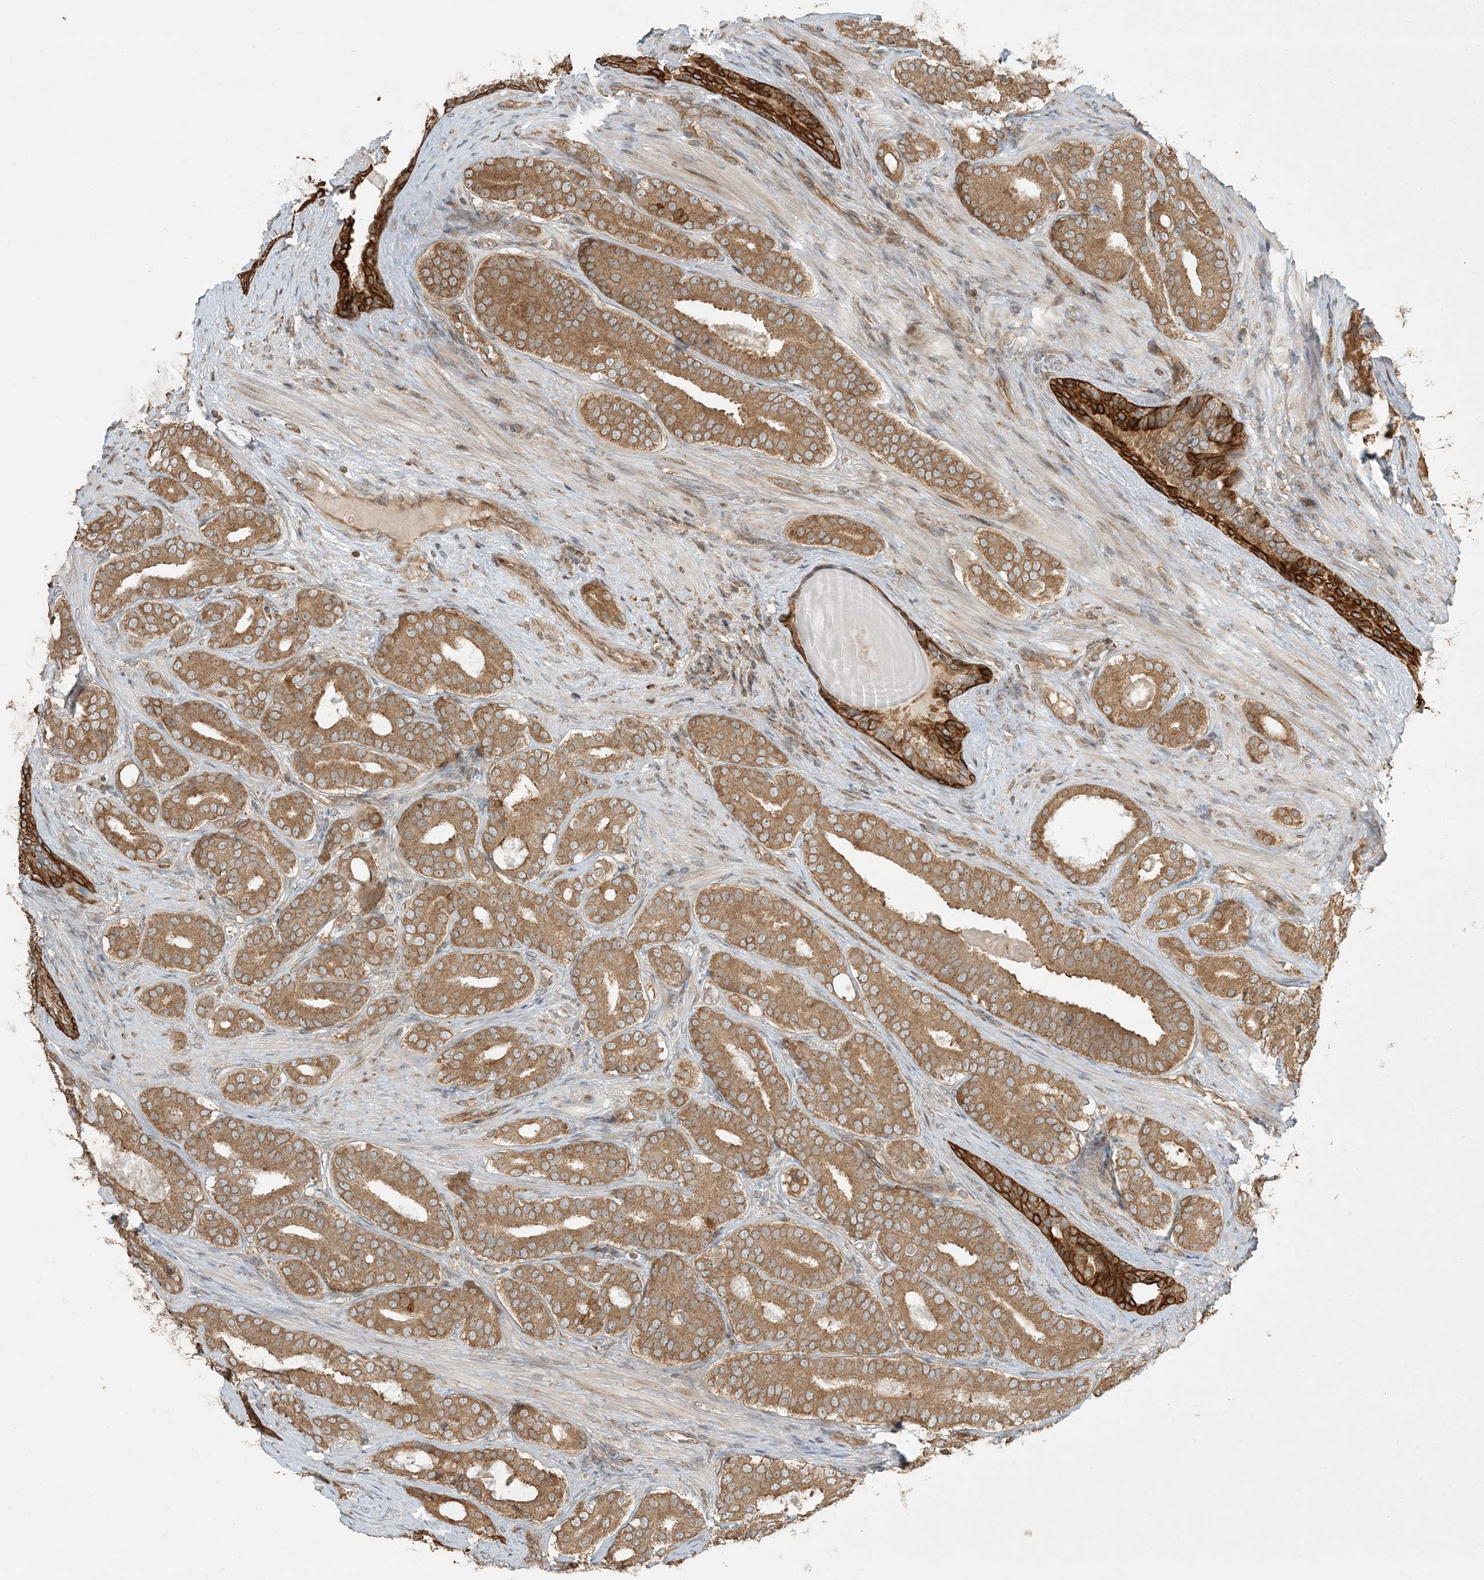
{"staining": {"intensity": "moderate", "quantity": ">75%", "location": "cytoplasmic/membranous"}, "tissue": "prostate cancer", "cell_type": "Tumor cells", "image_type": "cancer", "snomed": [{"axis": "morphology", "description": "Adenocarcinoma, High grade"}, {"axis": "topography", "description": "Prostate"}], "caption": "The immunohistochemical stain highlights moderate cytoplasmic/membranous staining in tumor cells of high-grade adenocarcinoma (prostate) tissue.", "gene": "COMMD8", "patient": {"sex": "male", "age": 60}}